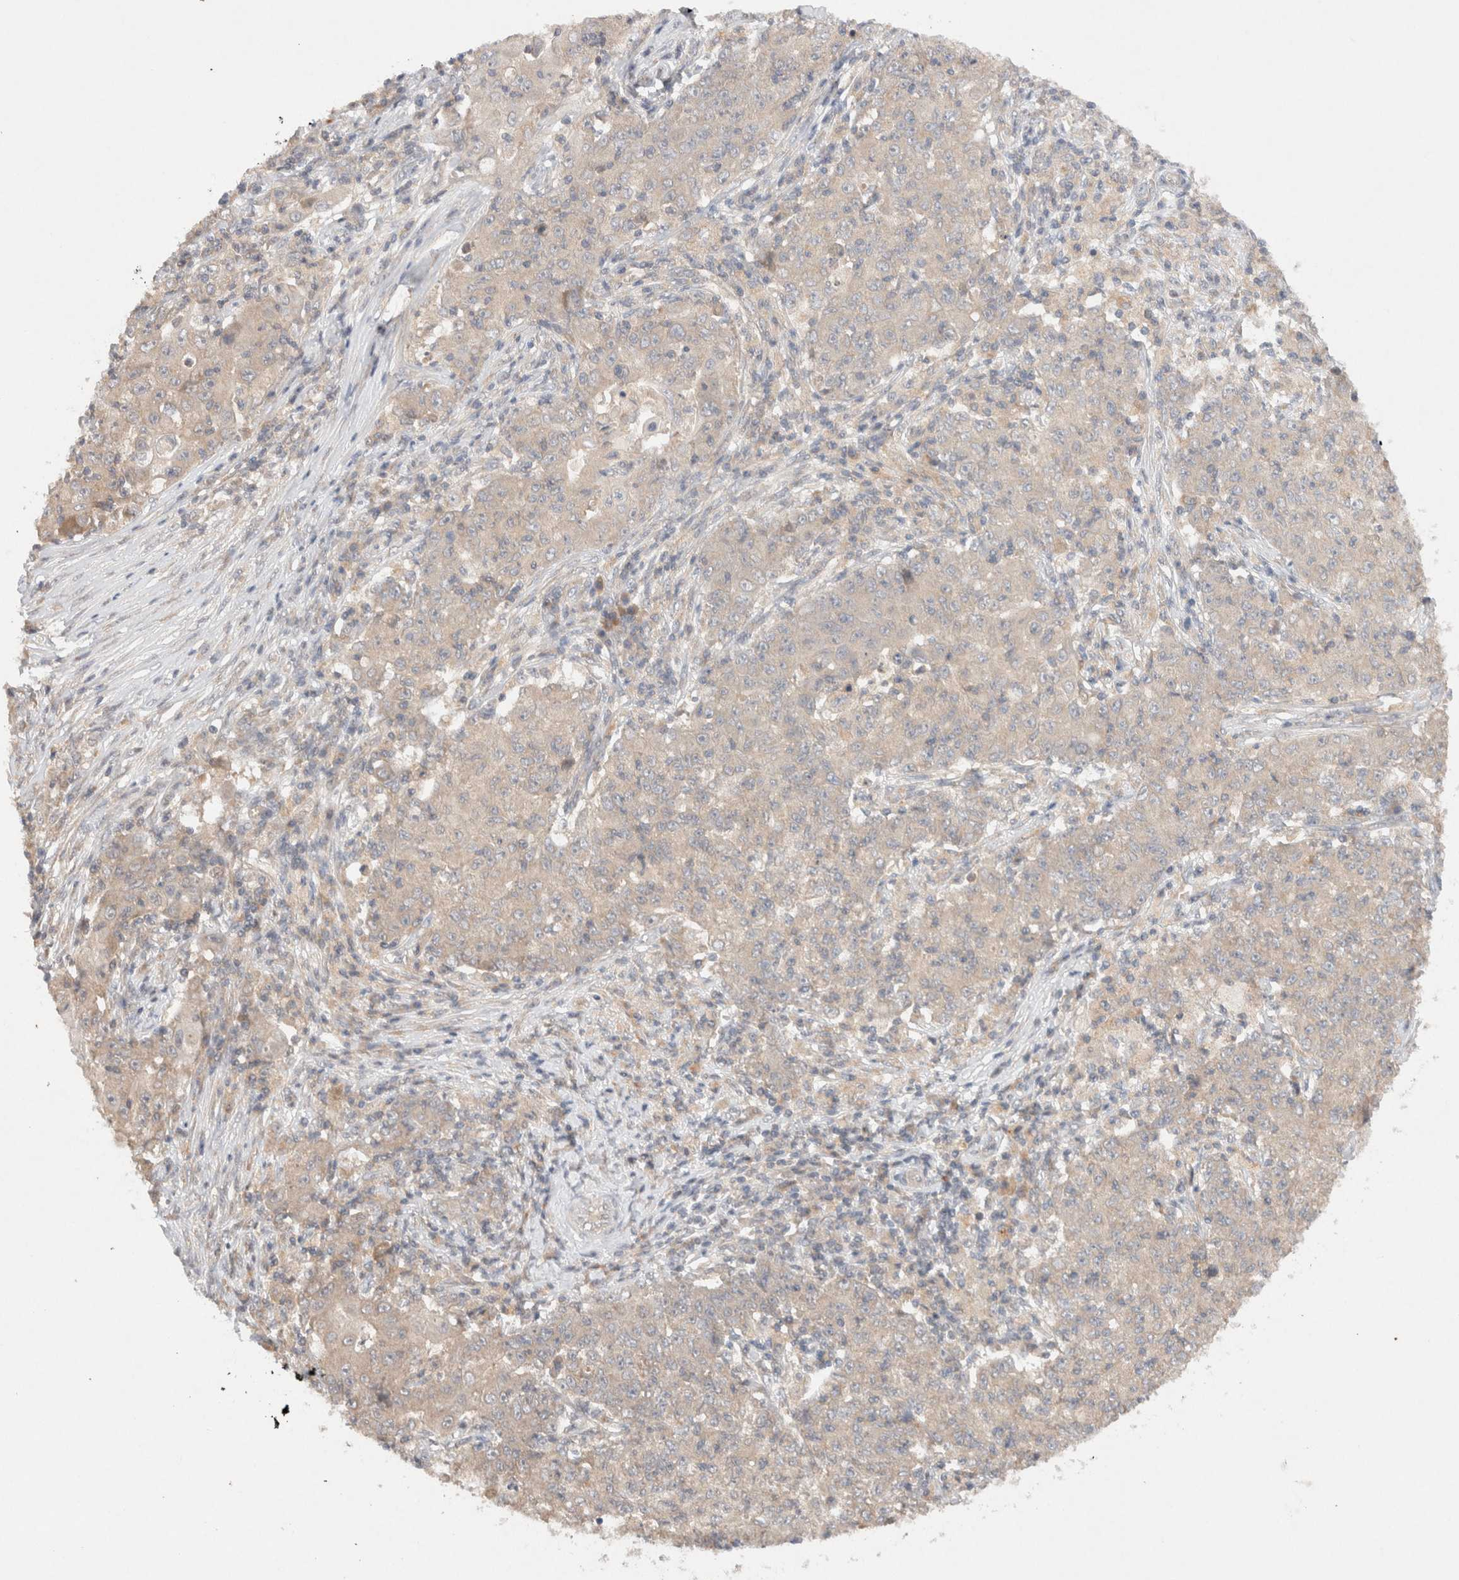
{"staining": {"intensity": "negative", "quantity": "none", "location": "none"}, "tissue": "ovarian cancer", "cell_type": "Tumor cells", "image_type": "cancer", "snomed": [{"axis": "morphology", "description": "Carcinoma, endometroid"}, {"axis": "topography", "description": "Ovary"}], "caption": "Tumor cells are negative for brown protein staining in endometroid carcinoma (ovarian).", "gene": "KLHL20", "patient": {"sex": "female", "age": 42}}